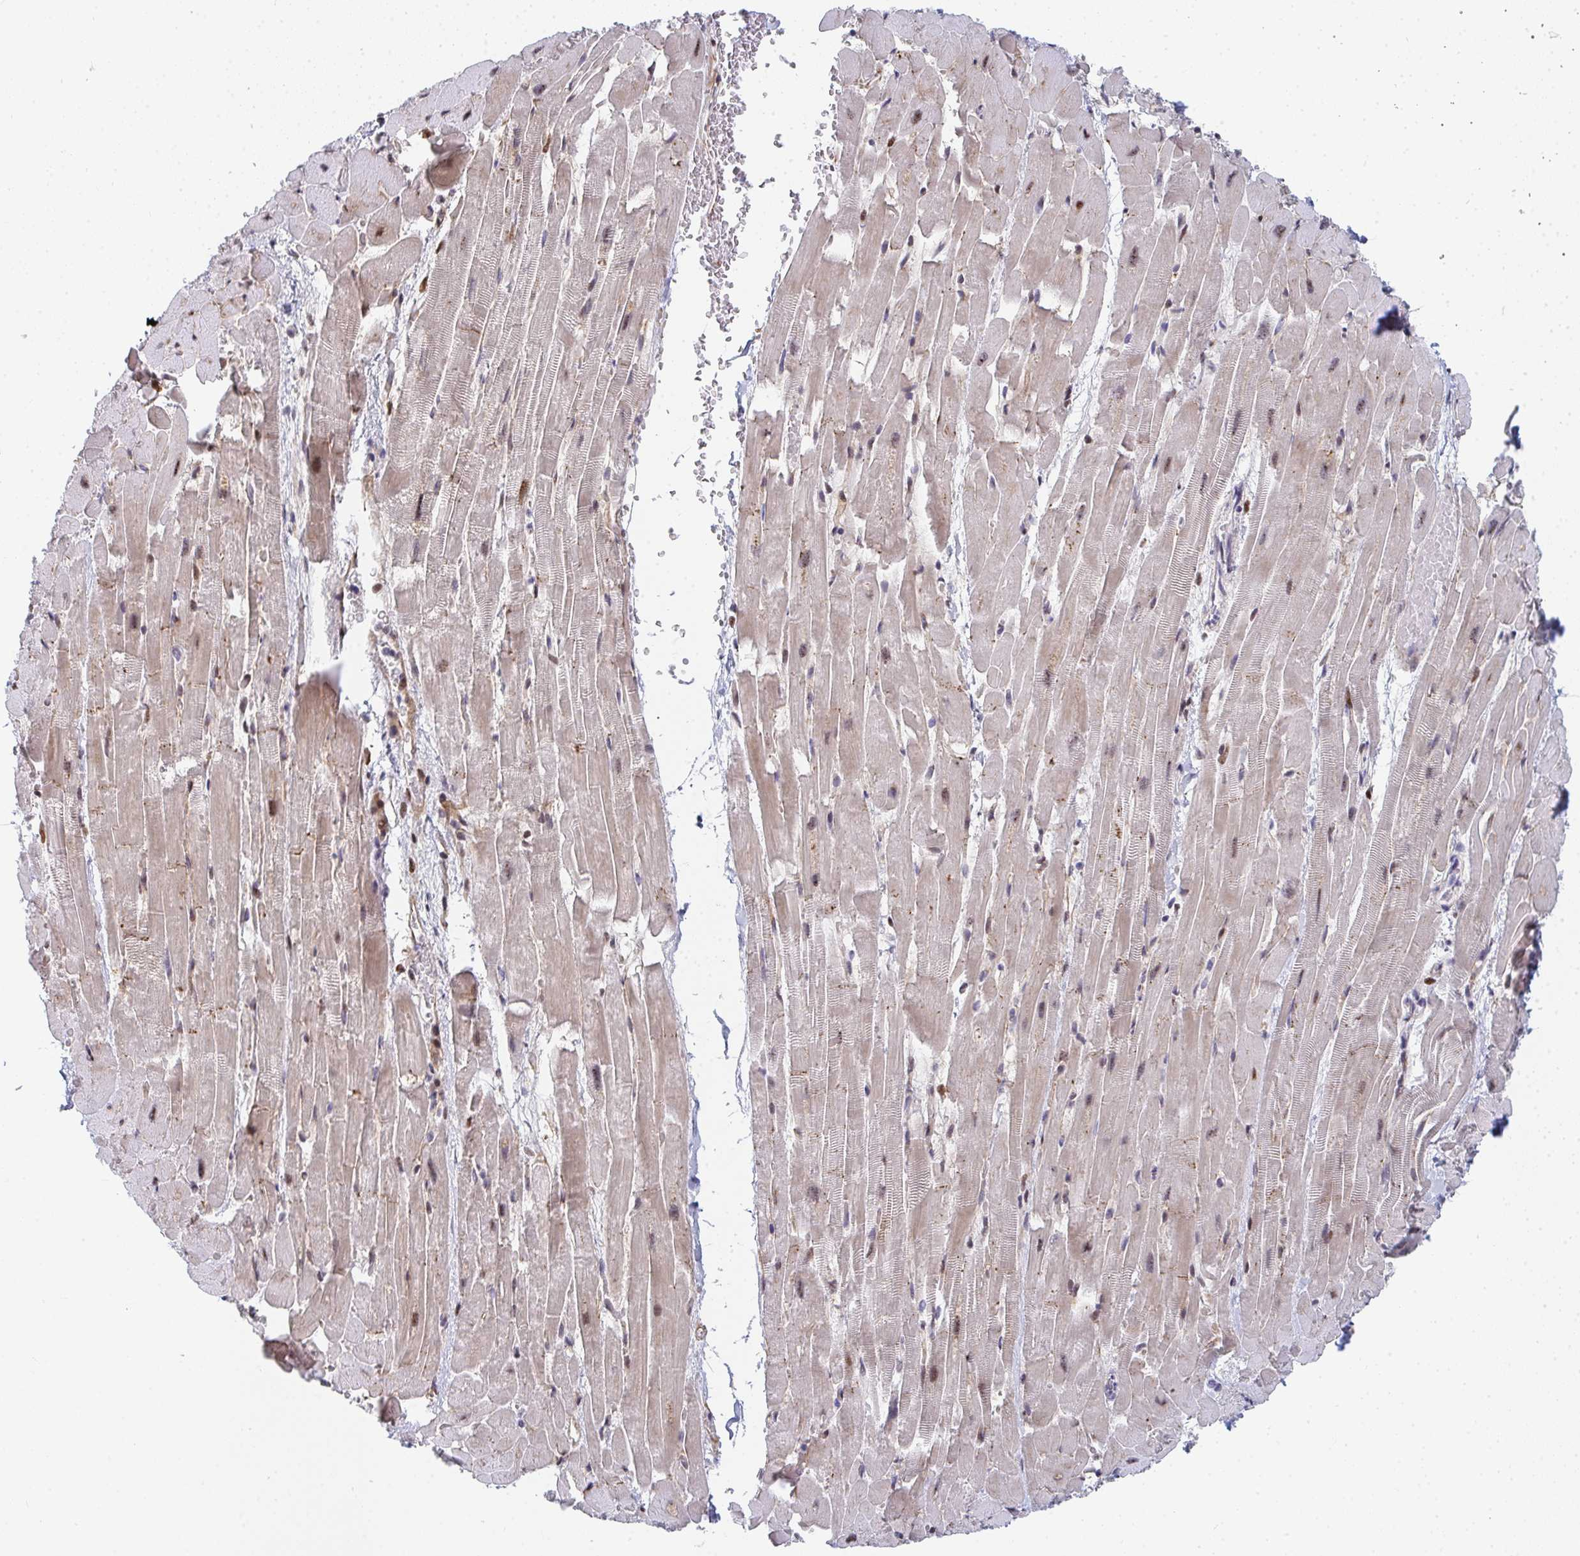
{"staining": {"intensity": "moderate", "quantity": "25%-75%", "location": "cytoplasmic/membranous,nuclear"}, "tissue": "heart muscle", "cell_type": "Cardiomyocytes", "image_type": "normal", "snomed": [{"axis": "morphology", "description": "Normal tissue, NOS"}, {"axis": "topography", "description": "Heart"}], "caption": "Immunohistochemistry of benign human heart muscle reveals medium levels of moderate cytoplasmic/membranous,nuclear expression in approximately 25%-75% of cardiomyocytes.", "gene": "ZIC3", "patient": {"sex": "male", "age": 37}}